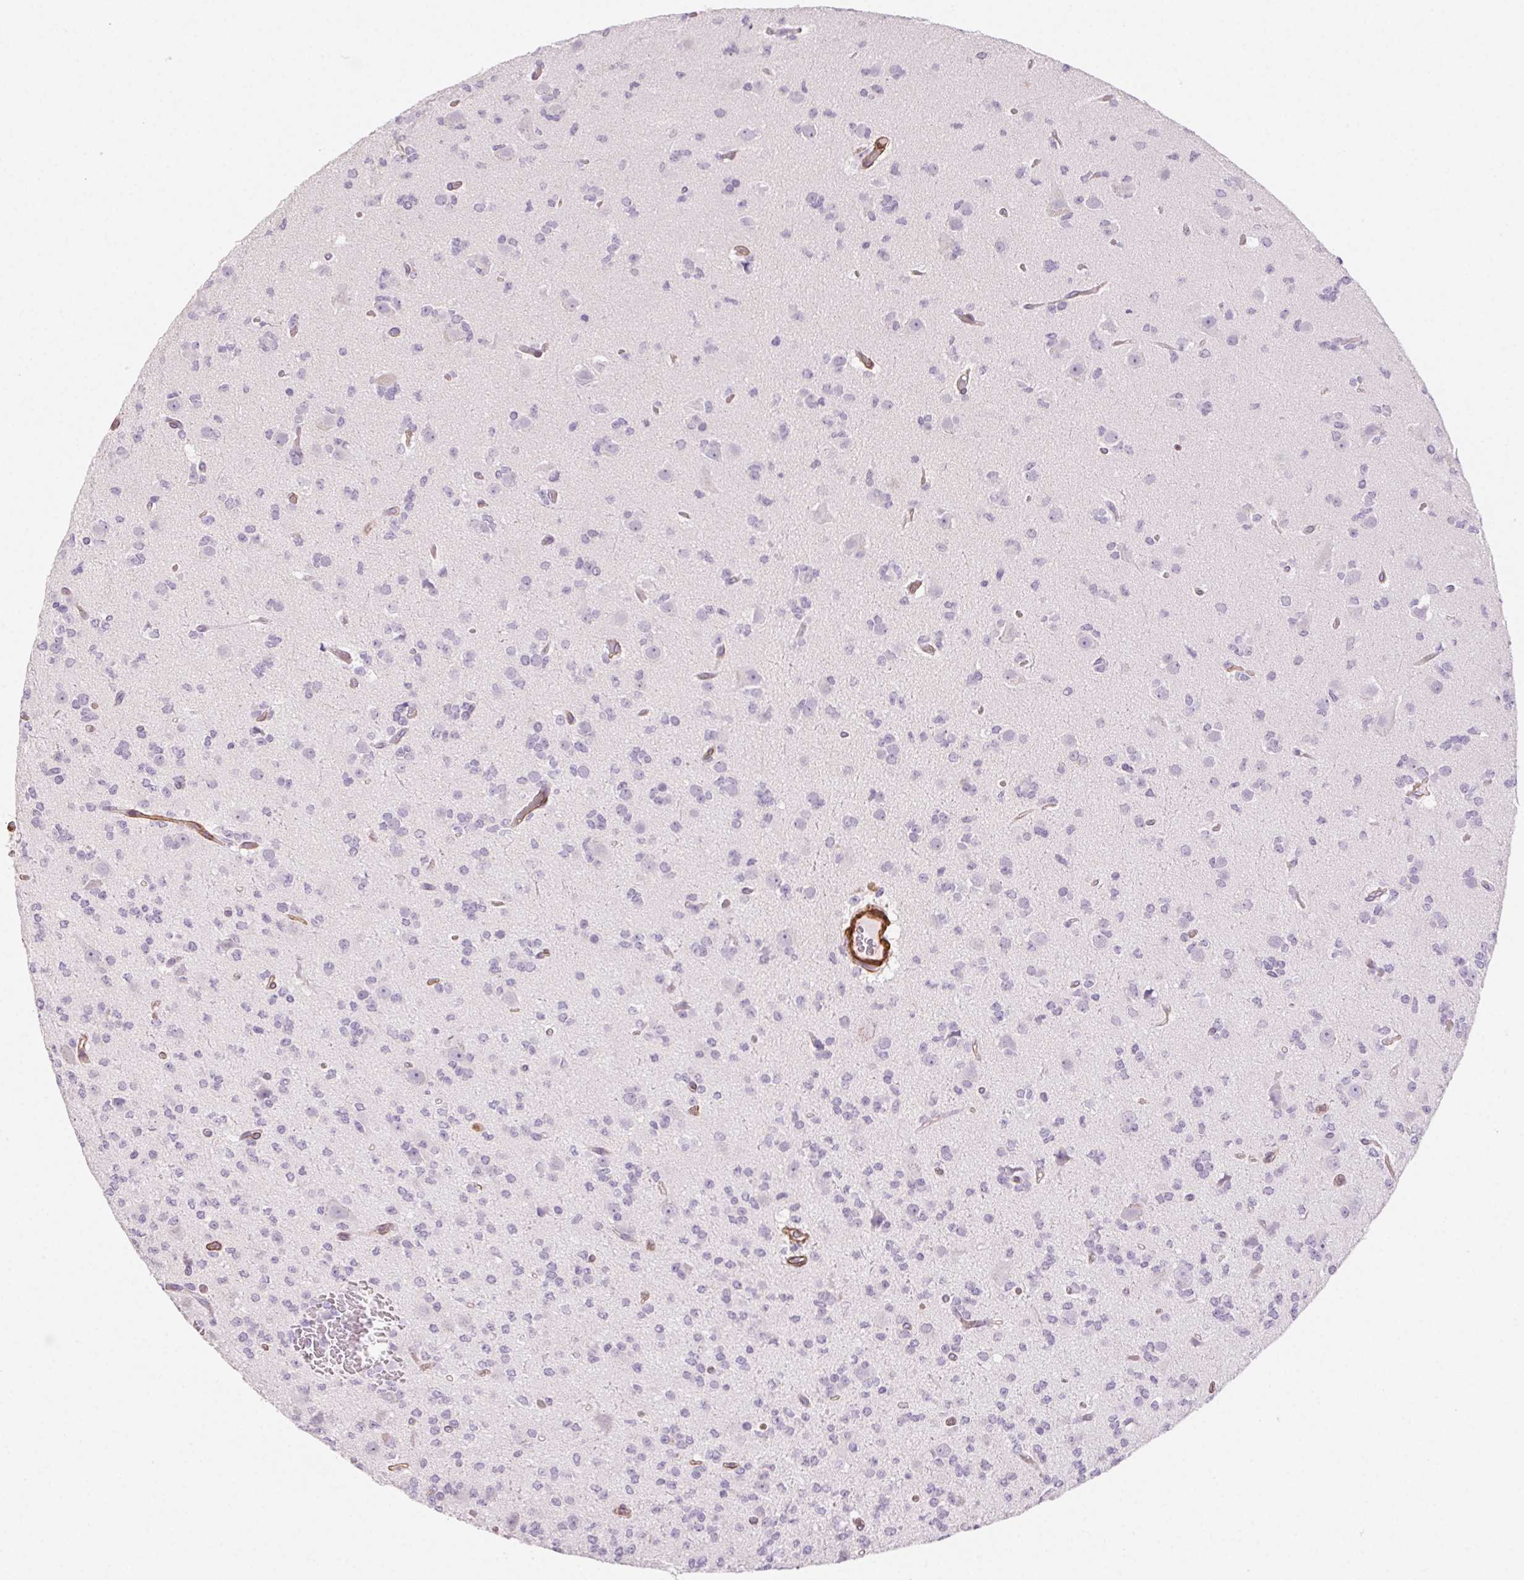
{"staining": {"intensity": "negative", "quantity": "none", "location": "none"}, "tissue": "glioma", "cell_type": "Tumor cells", "image_type": "cancer", "snomed": [{"axis": "morphology", "description": "Glioma, malignant, Low grade"}, {"axis": "topography", "description": "Brain"}], "caption": "Malignant glioma (low-grade) was stained to show a protein in brown. There is no significant staining in tumor cells.", "gene": "GPX8", "patient": {"sex": "male", "age": 27}}